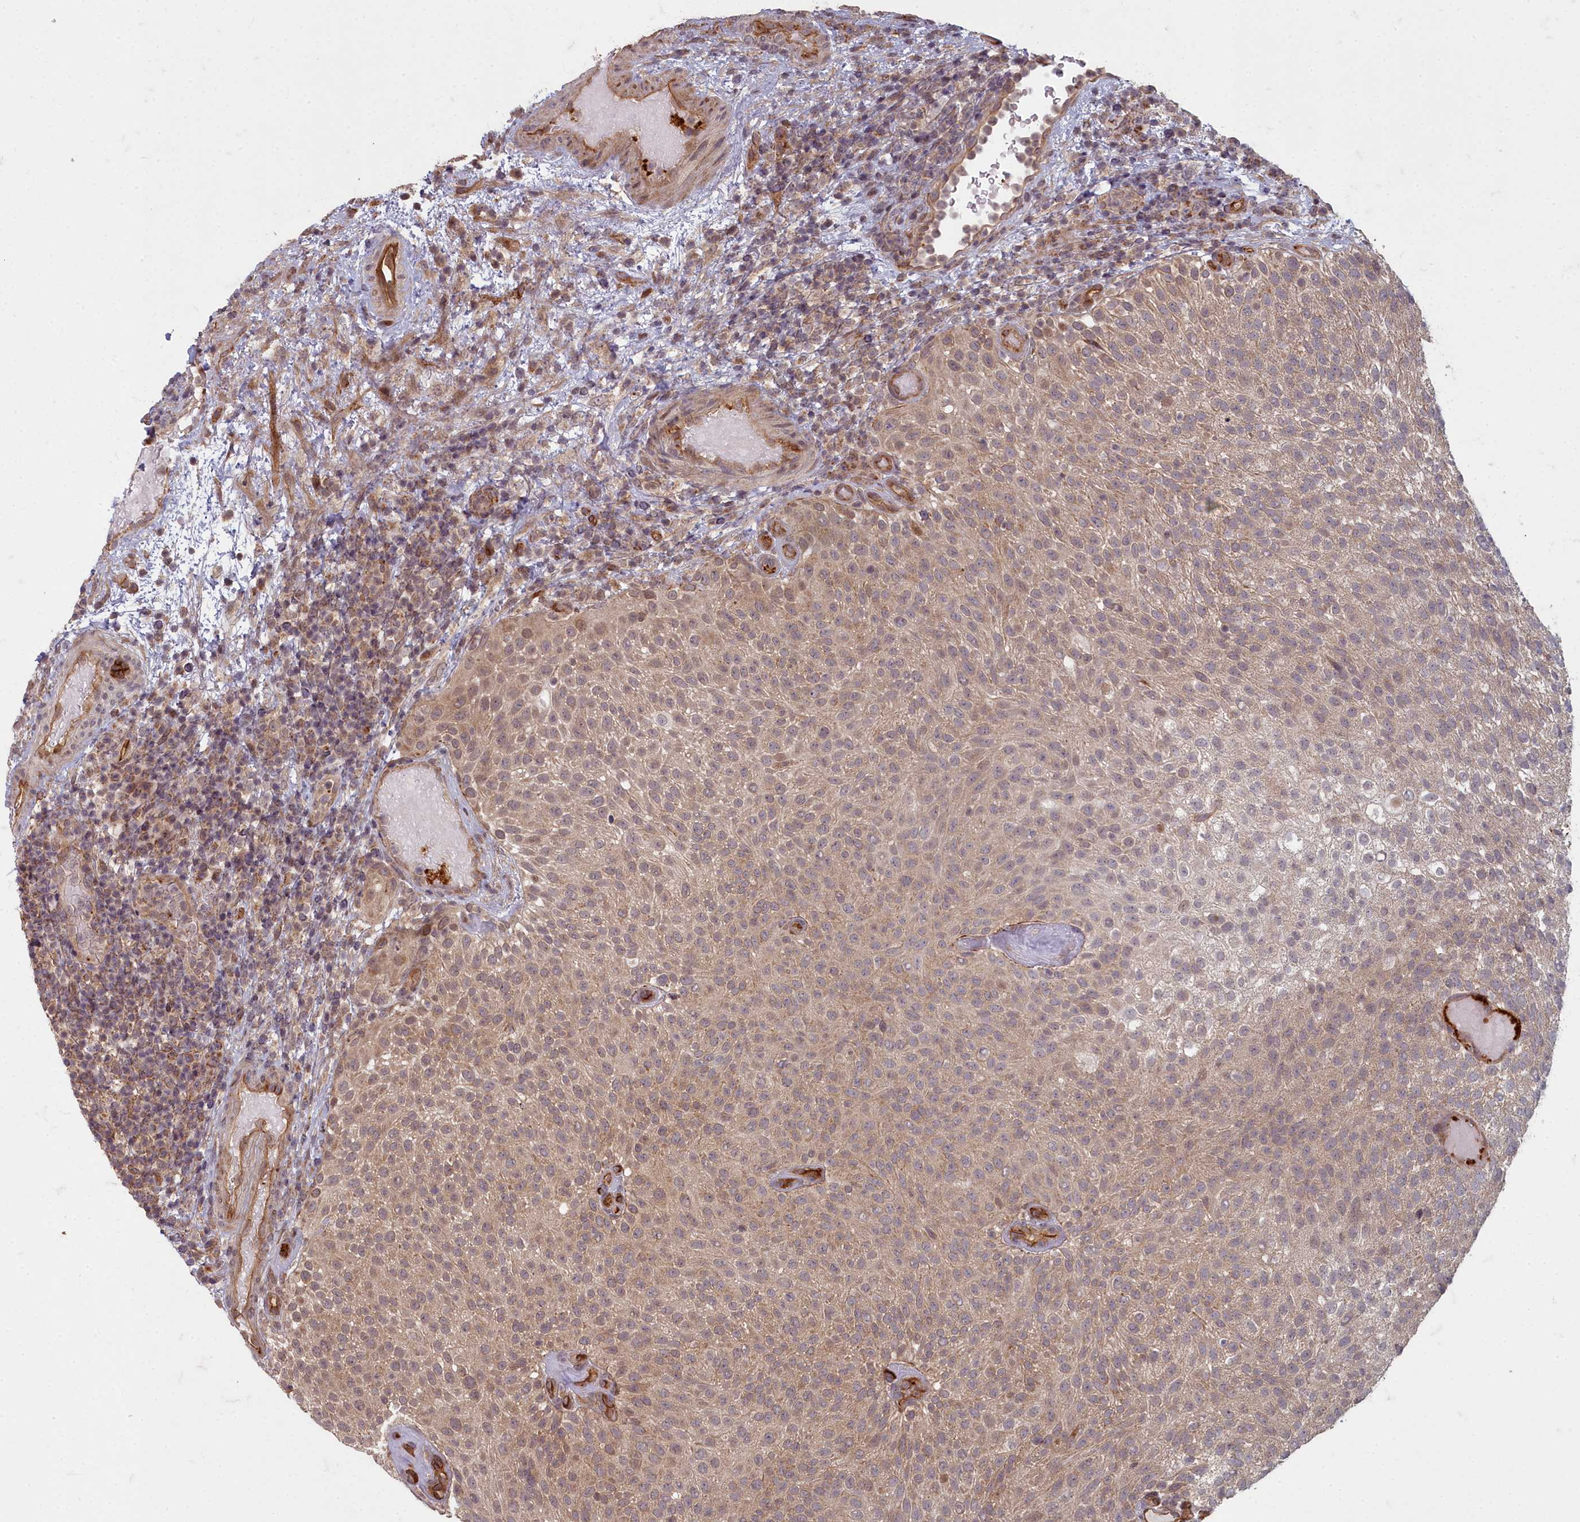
{"staining": {"intensity": "weak", "quantity": ">75%", "location": "cytoplasmic/membranous"}, "tissue": "urothelial cancer", "cell_type": "Tumor cells", "image_type": "cancer", "snomed": [{"axis": "morphology", "description": "Urothelial carcinoma, Low grade"}, {"axis": "topography", "description": "Urinary bladder"}], "caption": "Immunohistochemistry (DAB (3,3'-diaminobenzidine)) staining of low-grade urothelial carcinoma exhibits weak cytoplasmic/membranous protein positivity in about >75% of tumor cells.", "gene": "TSPYL4", "patient": {"sex": "male", "age": 78}}